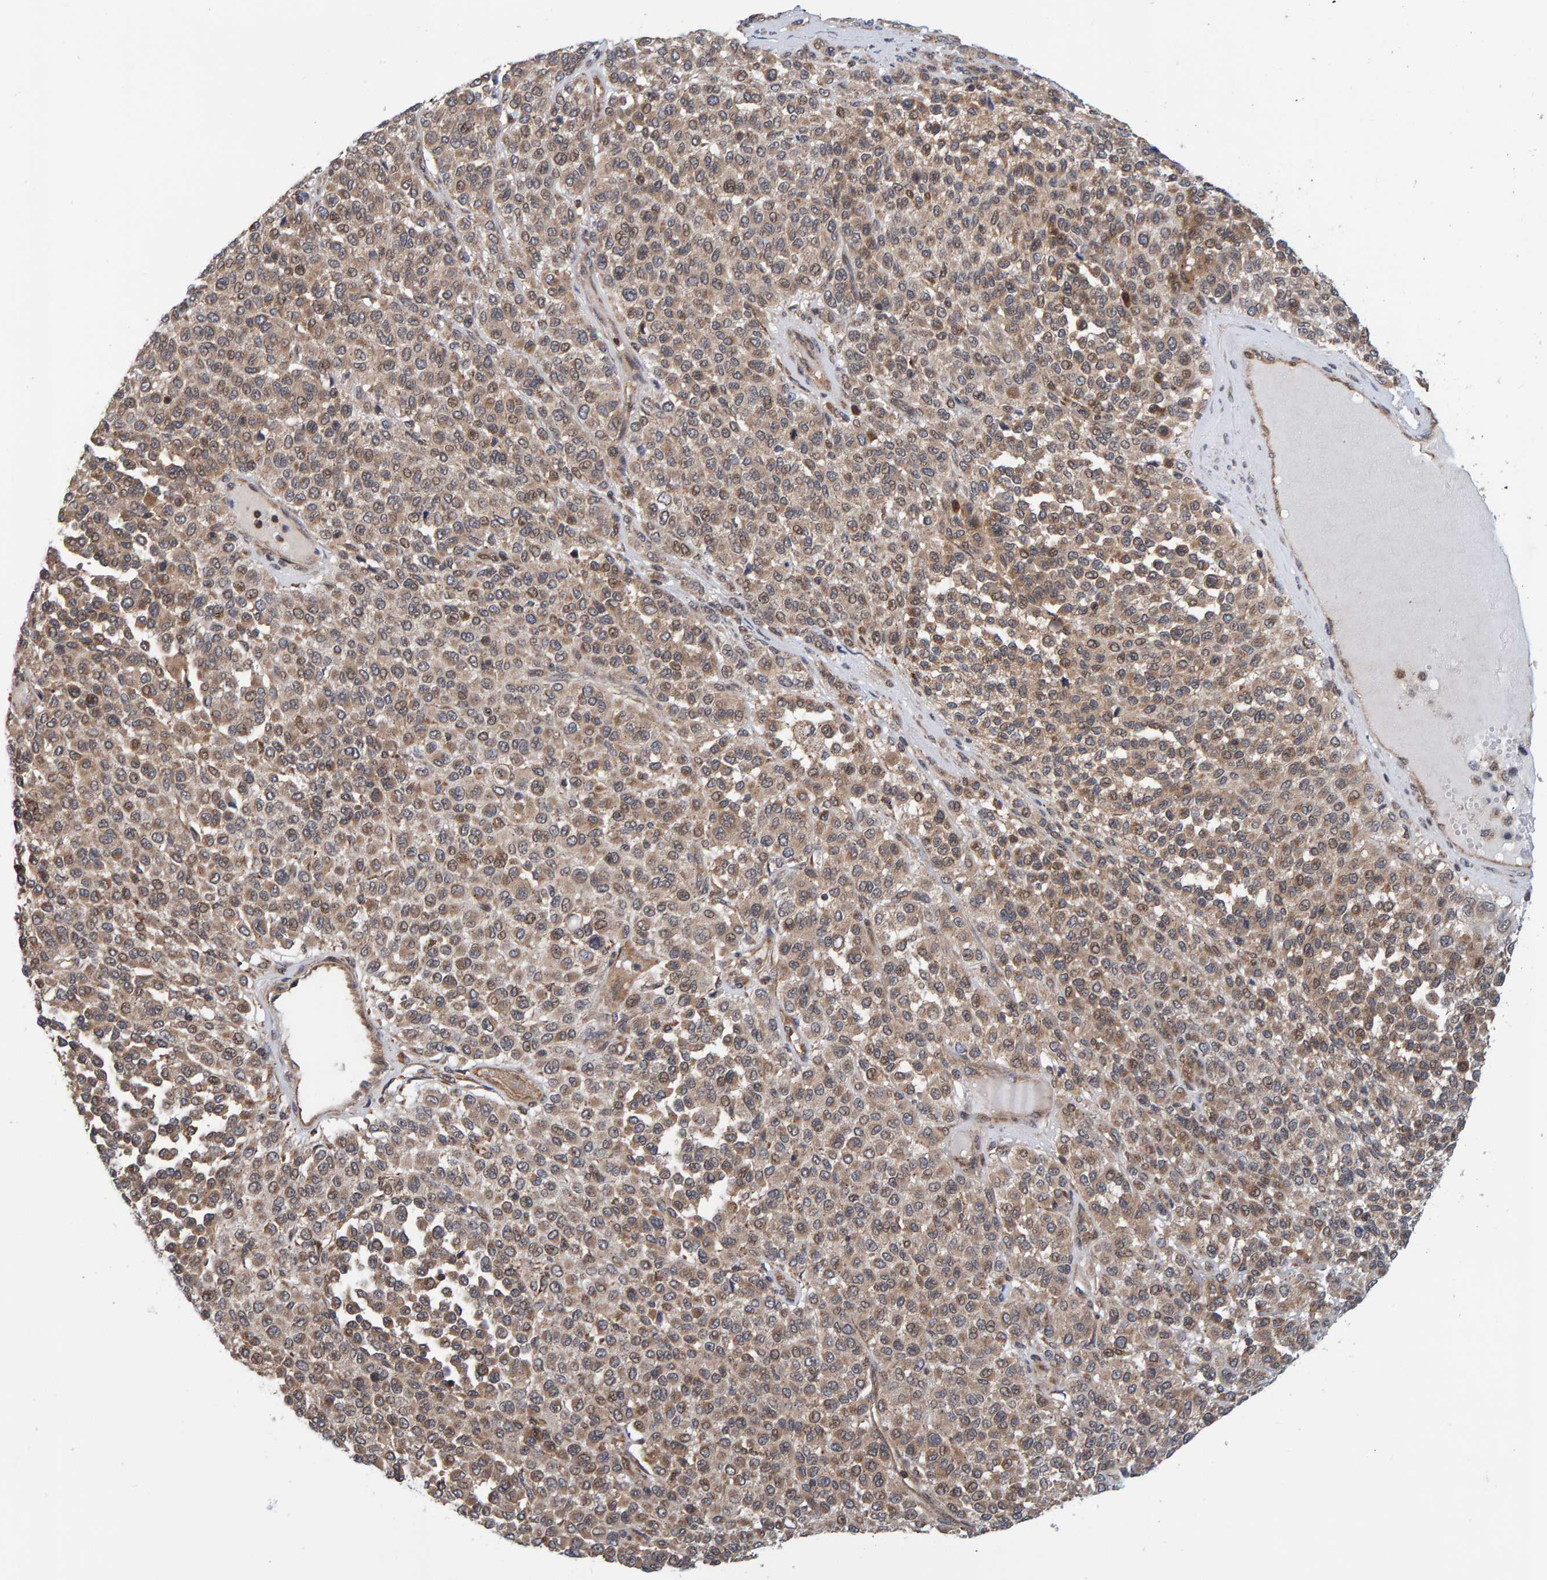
{"staining": {"intensity": "moderate", "quantity": ">75%", "location": "cytoplasmic/membranous"}, "tissue": "melanoma", "cell_type": "Tumor cells", "image_type": "cancer", "snomed": [{"axis": "morphology", "description": "Malignant melanoma, Metastatic site"}, {"axis": "topography", "description": "Pancreas"}], "caption": "A brown stain highlights moderate cytoplasmic/membranous expression of a protein in human malignant melanoma (metastatic site) tumor cells.", "gene": "SCRN2", "patient": {"sex": "female", "age": 30}}